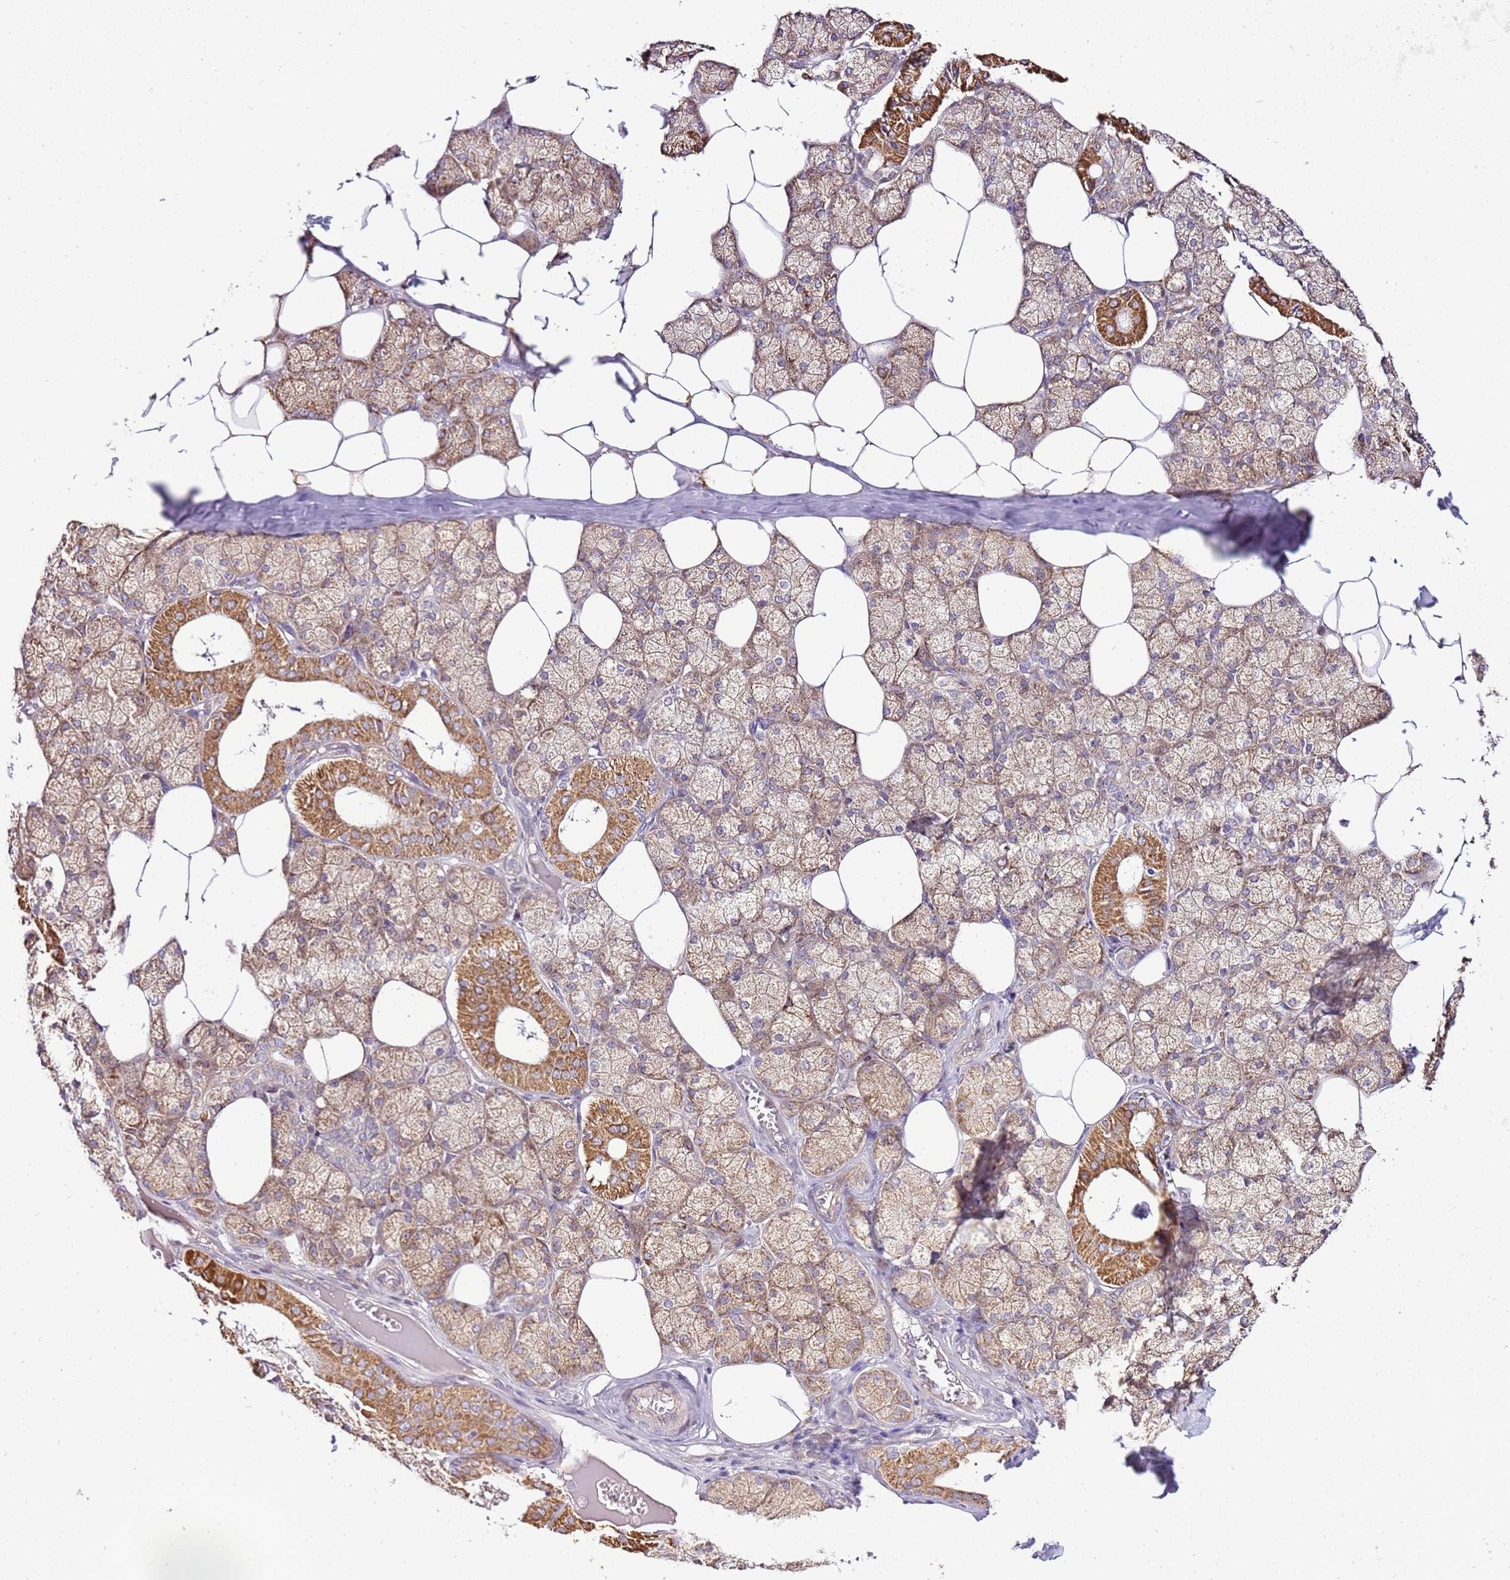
{"staining": {"intensity": "moderate", "quantity": ">75%", "location": "cytoplasmic/membranous"}, "tissue": "salivary gland", "cell_type": "Glandular cells", "image_type": "normal", "snomed": [{"axis": "morphology", "description": "Normal tissue, NOS"}, {"axis": "topography", "description": "Salivary gland"}], "caption": "The image reveals immunohistochemical staining of benign salivary gland. There is moderate cytoplasmic/membranous positivity is present in approximately >75% of glandular cells.", "gene": "SCARA3", "patient": {"sex": "male", "age": 62}}